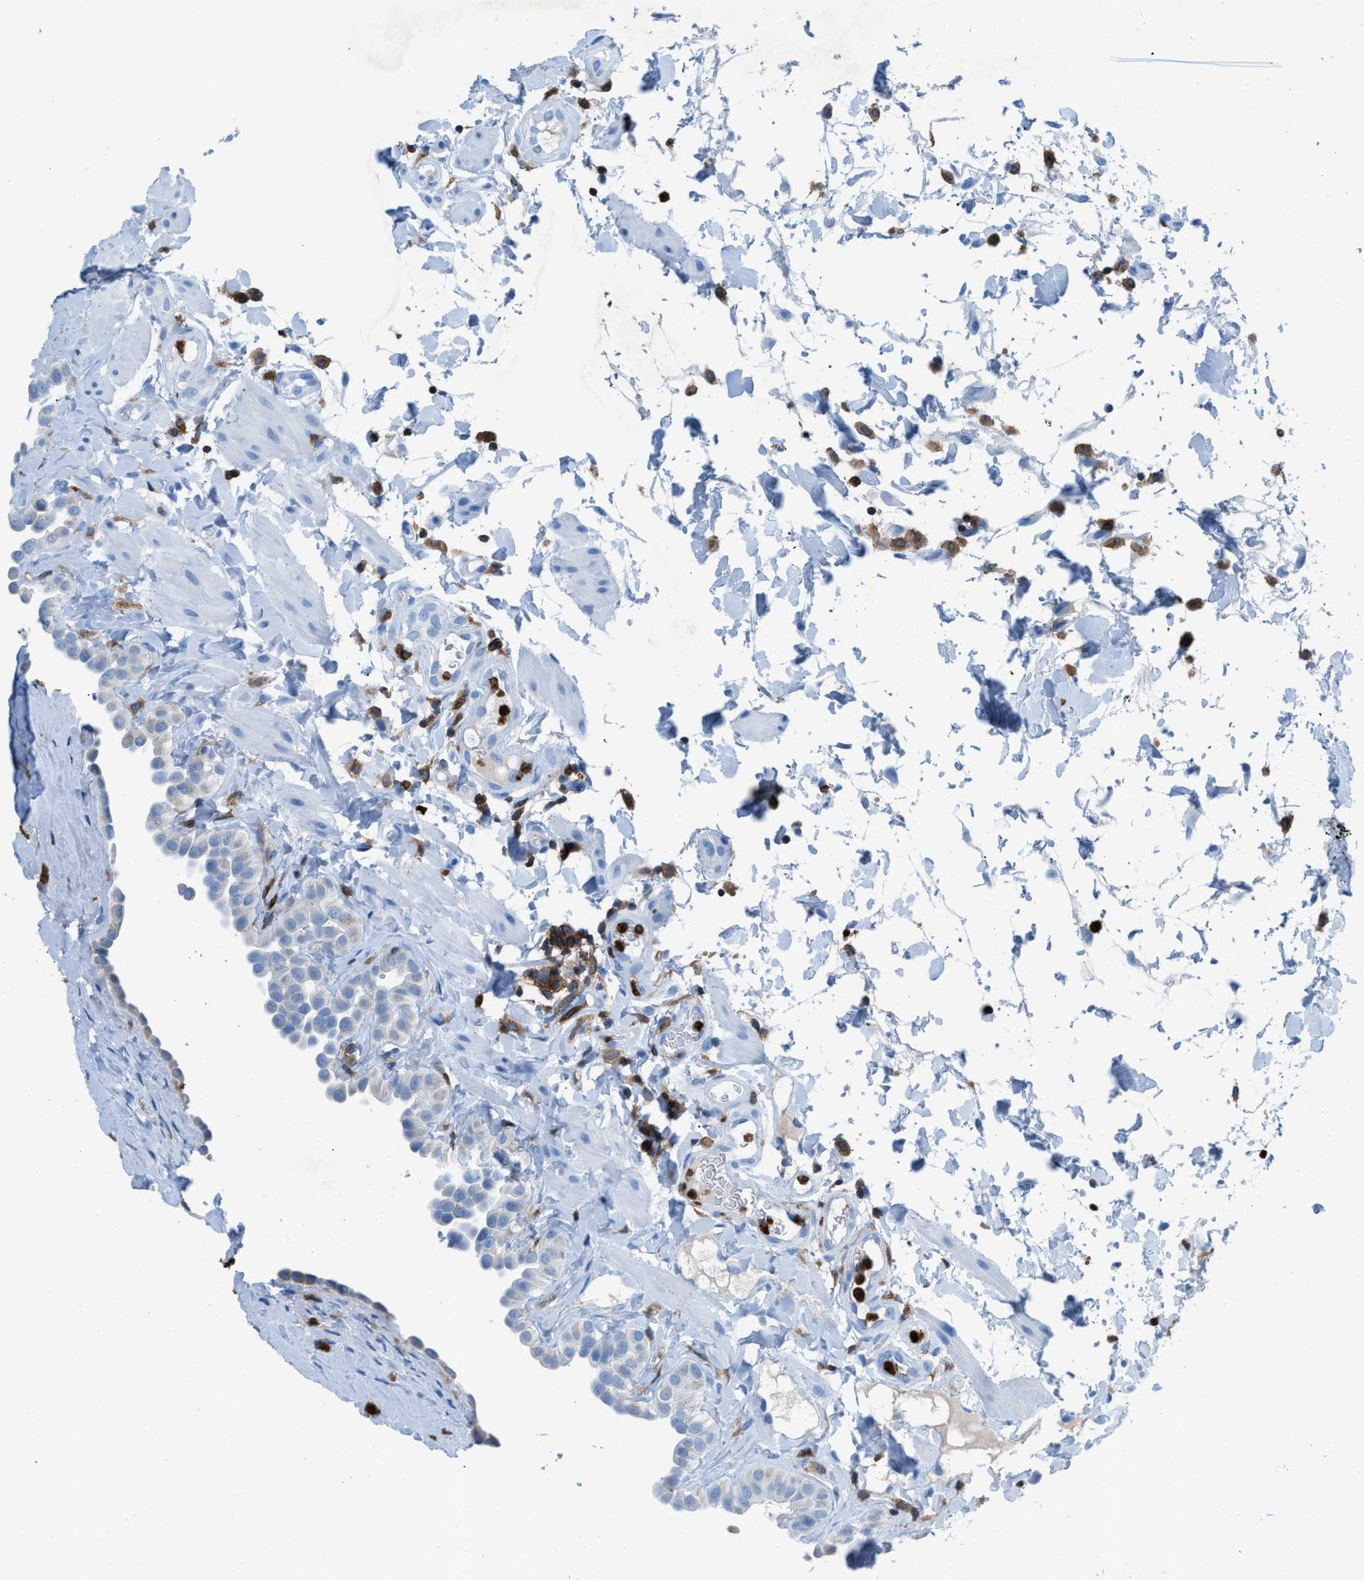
{"staining": {"intensity": "moderate", "quantity": "25%-75%", "location": "cytoplasmic/membranous"}, "tissue": "fallopian tube", "cell_type": "Glandular cells", "image_type": "normal", "snomed": [{"axis": "morphology", "description": "Normal tissue, NOS"}, {"axis": "topography", "description": "Fallopian tube"}, {"axis": "topography", "description": "Placenta"}], "caption": "Fallopian tube stained for a protein (brown) demonstrates moderate cytoplasmic/membranous positive expression in about 25%-75% of glandular cells.", "gene": "ITGB2", "patient": {"sex": "female", "age": 34}}